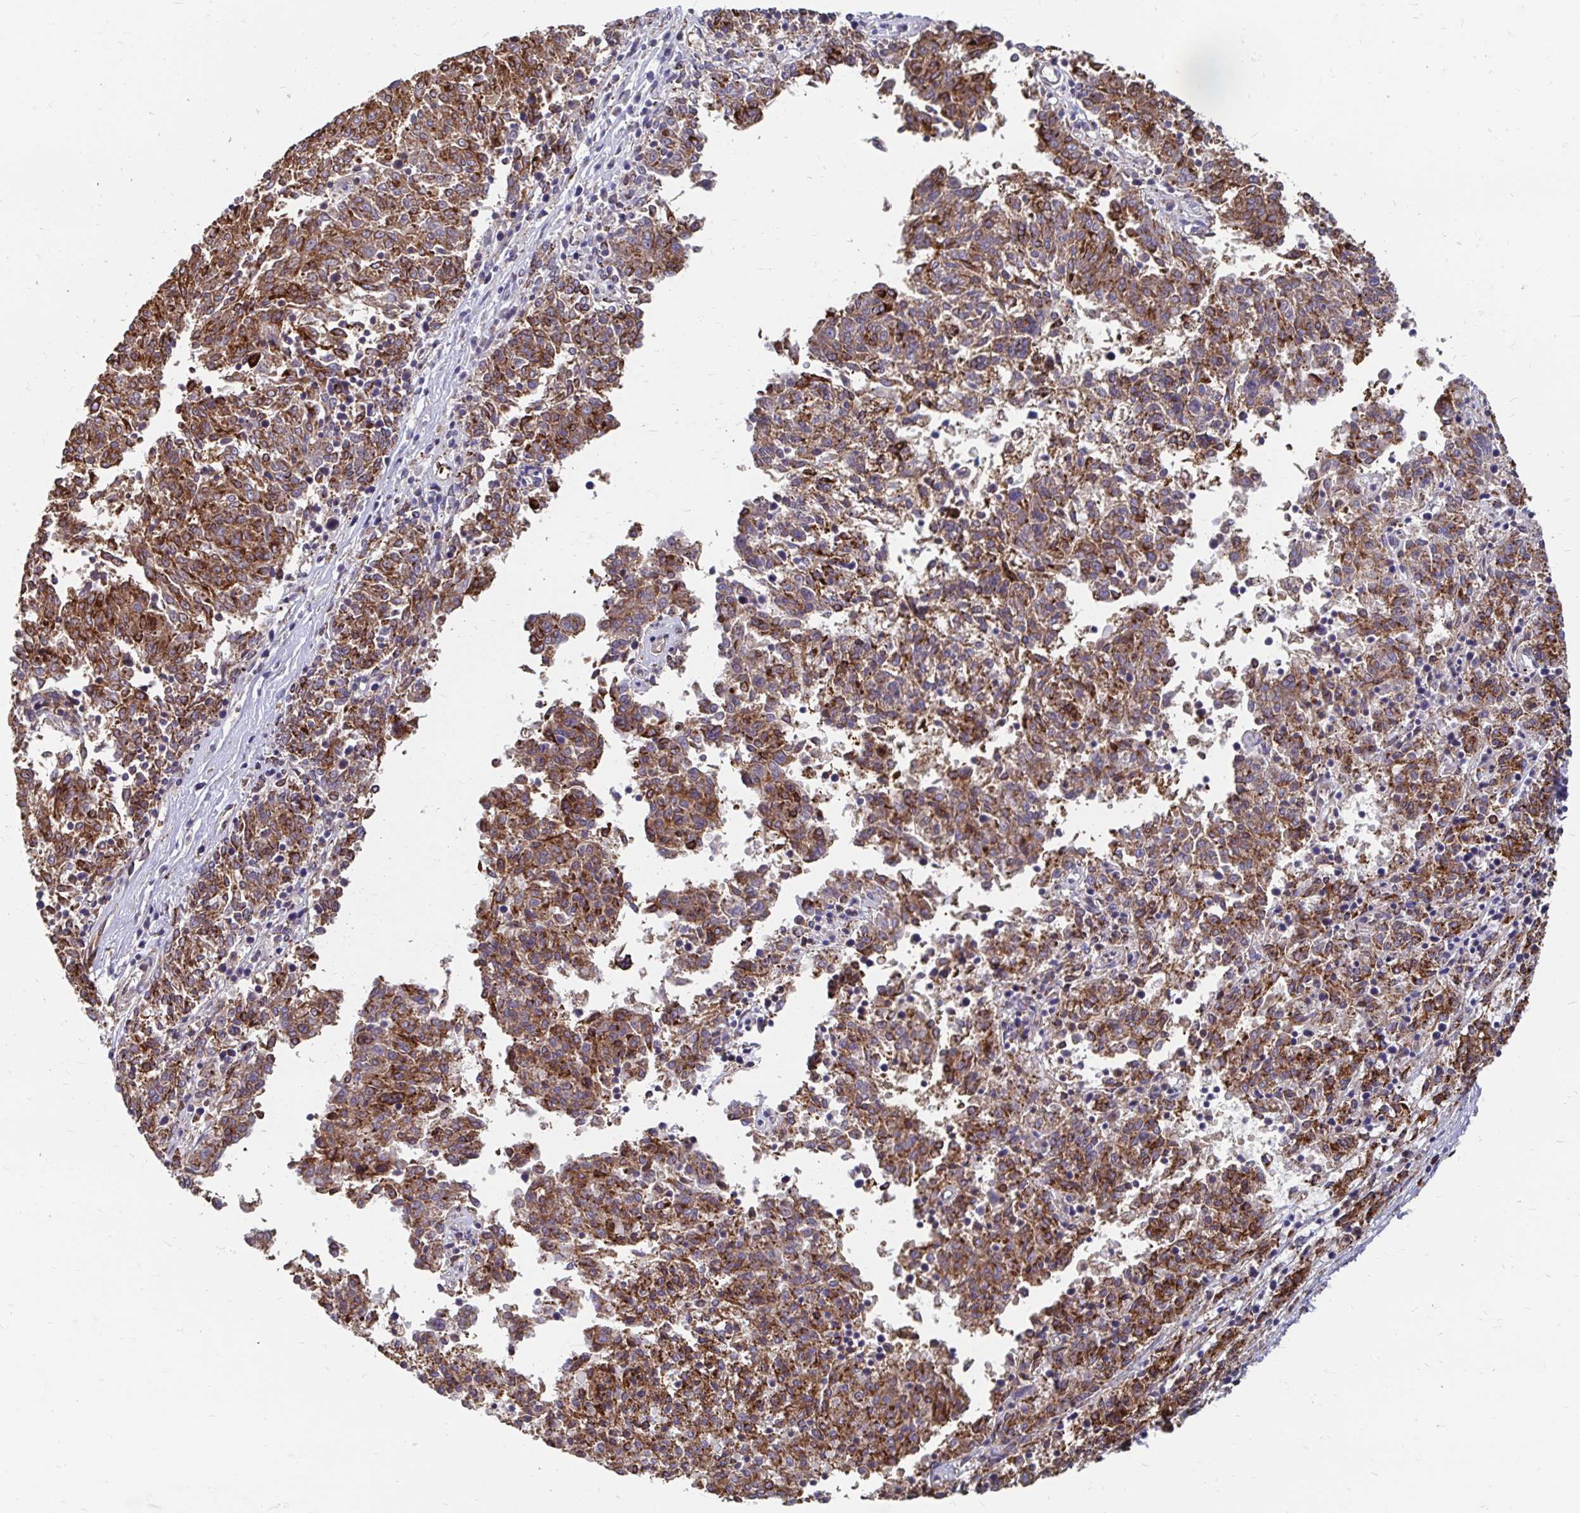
{"staining": {"intensity": "strong", "quantity": ">75%", "location": "cytoplasmic/membranous"}, "tissue": "melanoma", "cell_type": "Tumor cells", "image_type": "cancer", "snomed": [{"axis": "morphology", "description": "Malignant melanoma, NOS"}, {"axis": "topography", "description": "Skin"}], "caption": "A brown stain highlights strong cytoplasmic/membranous staining of a protein in malignant melanoma tumor cells. The staining was performed using DAB to visualize the protein expression in brown, while the nuclei were stained in blue with hematoxylin (Magnification: 20x).", "gene": "CDKL1", "patient": {"sex": "female", "age": 72}}